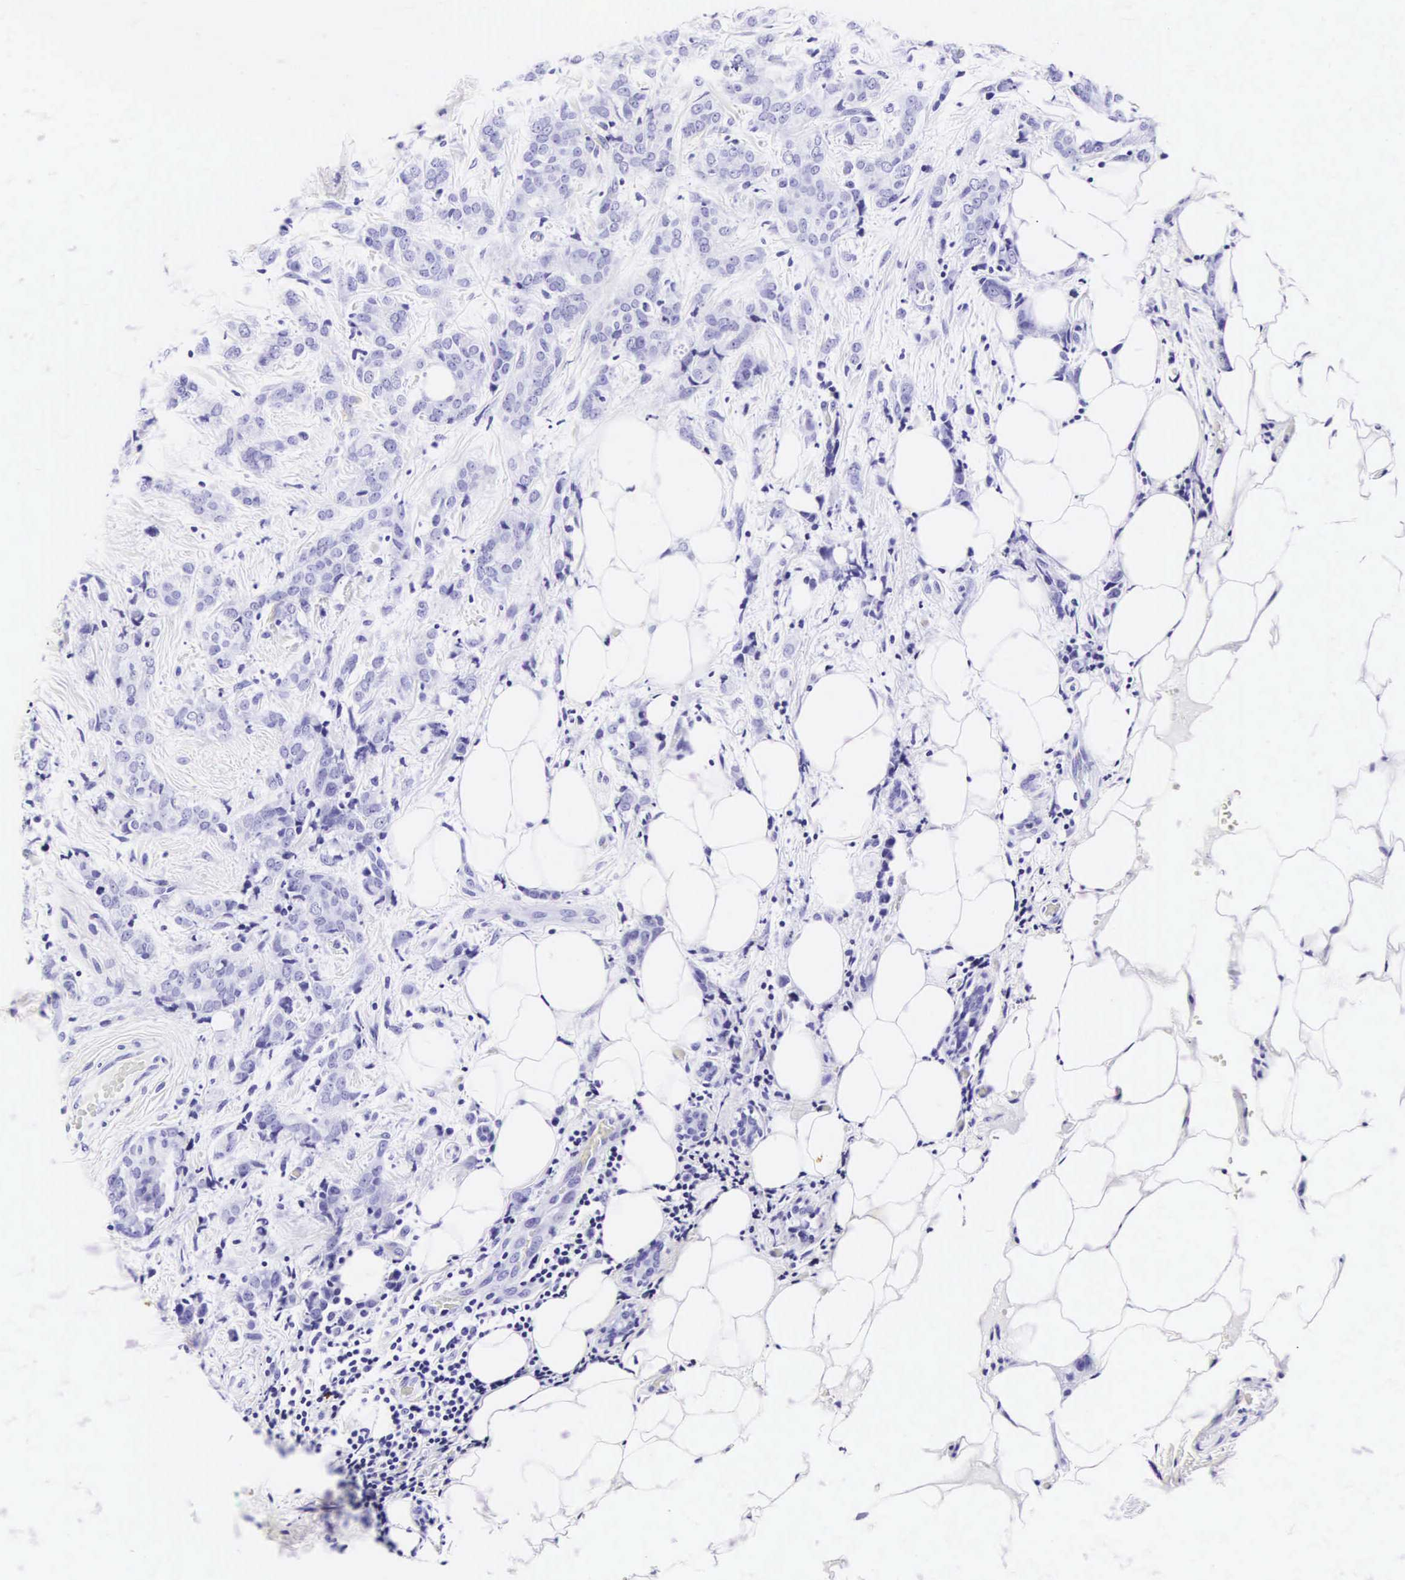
{"staining": {"intensity": "negative", "quantity": "none", "location": "none"}, "tissue": "breast cancer", "cell_type": "Tumor cells", "image_type": "cancer", "snomed": [{"axis": "morphology", "description": "Duct carcinoma"}, {"axis": "topography", "description": "Breast"}], "caption": "Tumor cells are negative for brown protein staining in breast cancer. (DAB (3,3'-diaminobenzidine) immunohistochemistry, high magnification).", "gene": "CD1A", "patient": {"sex": "female", "age": 53}}